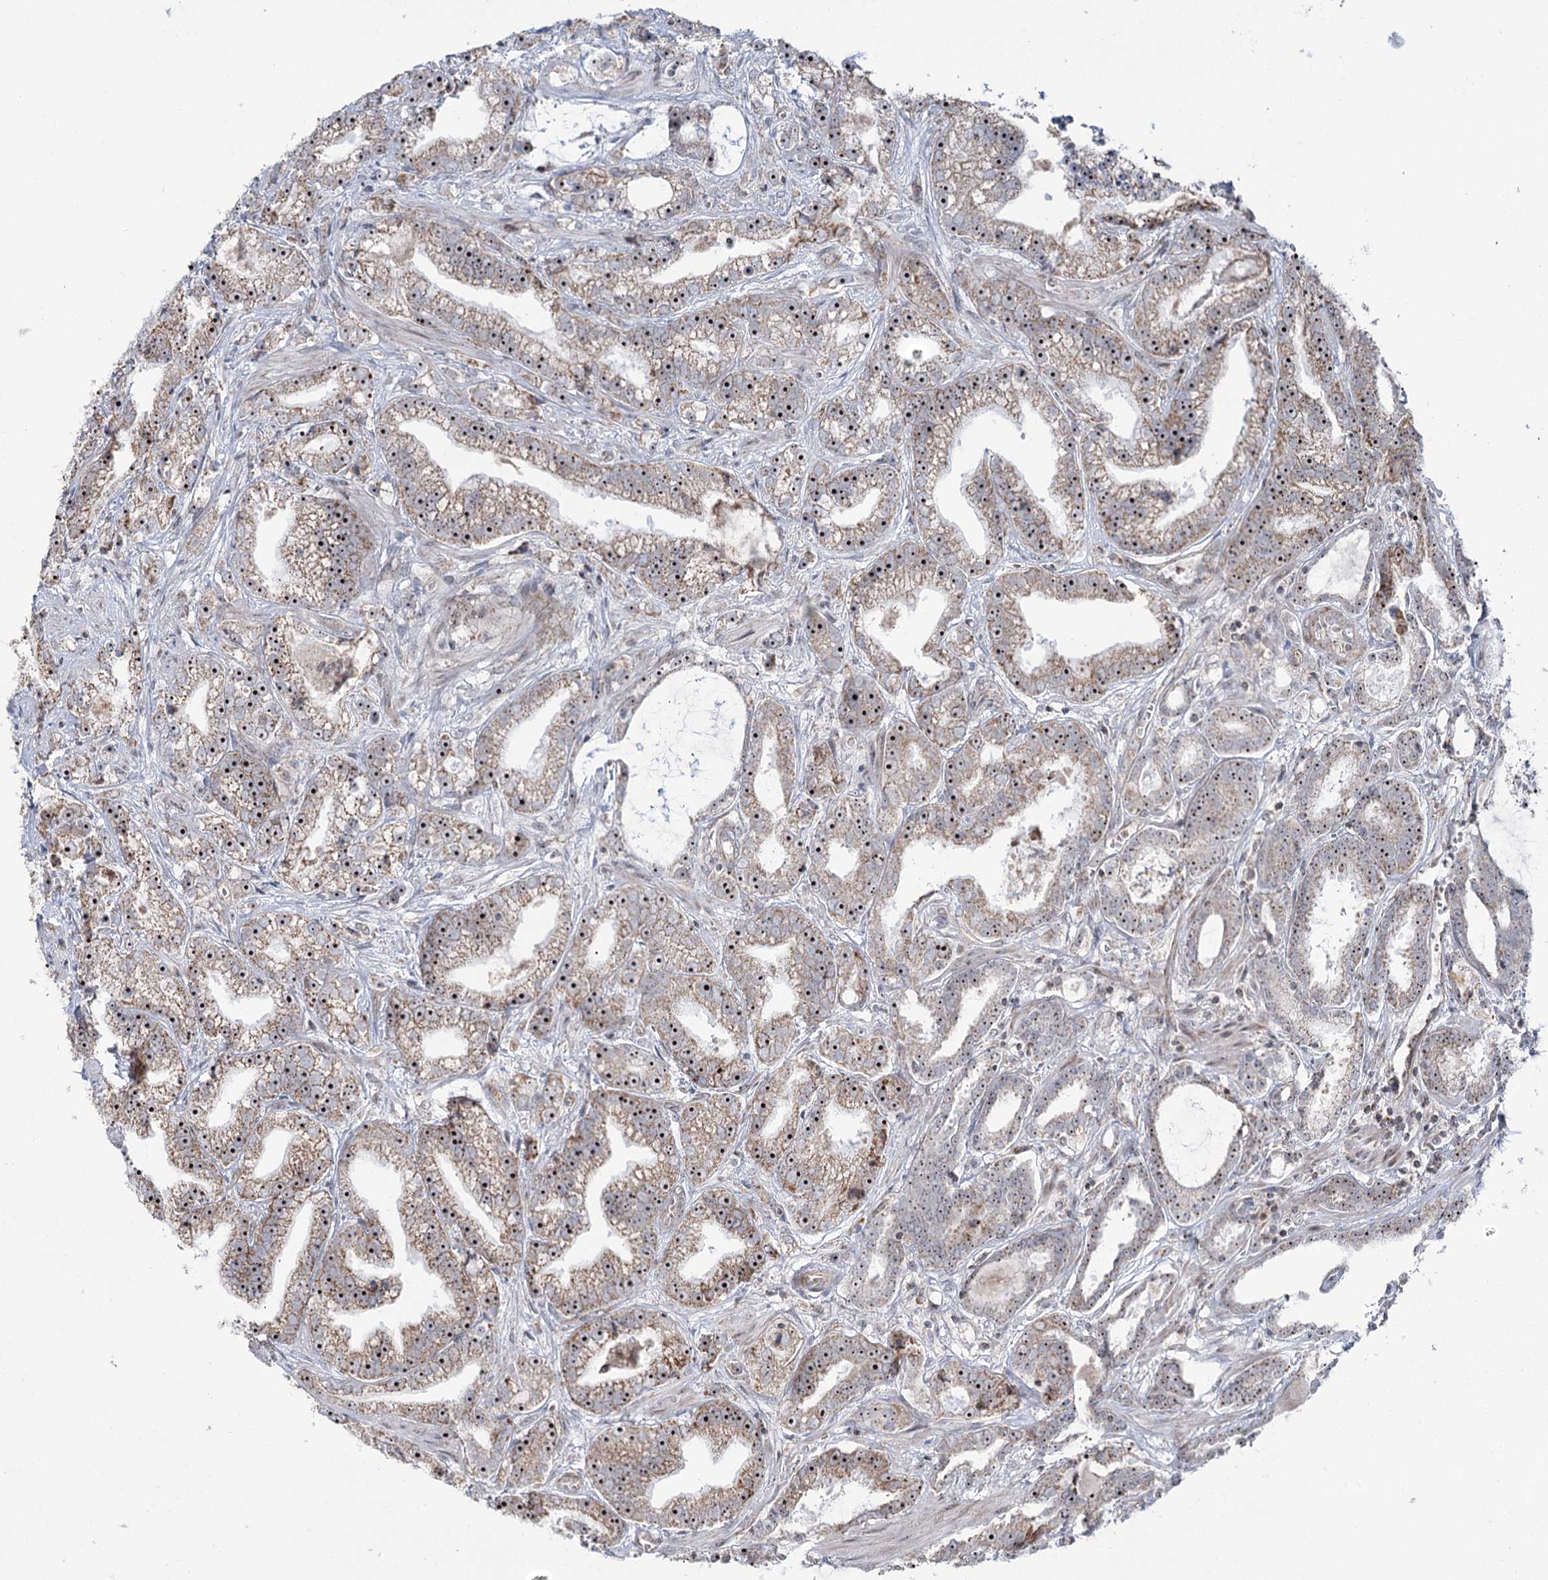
{"staining": {"intensity": "moderate", "quantity": "25%-75%", "location": "cytoplasmic/membranous,nuclear"}, "tissue": "prostate cancer", "cell_type": "Tumor cells", "image_type": "cancer", "snomed": [{"axis": "morphology", "description": "Adenocarcinoma, High grade"}, {"axis": "topography", "description": "Prostate and seminal vesicle, NOS"}], "caption": "IHC photomicrograph of high-grade adenocarcinoma (prostate) stained for a protein (brown), which displays medium levels of moderate cytoplasmic/membranous and nuclear positivity in approximately 25%-75% of tumor cells.", "gene": "STEEP1", "patient": {"sex": "male", "age": 67}}